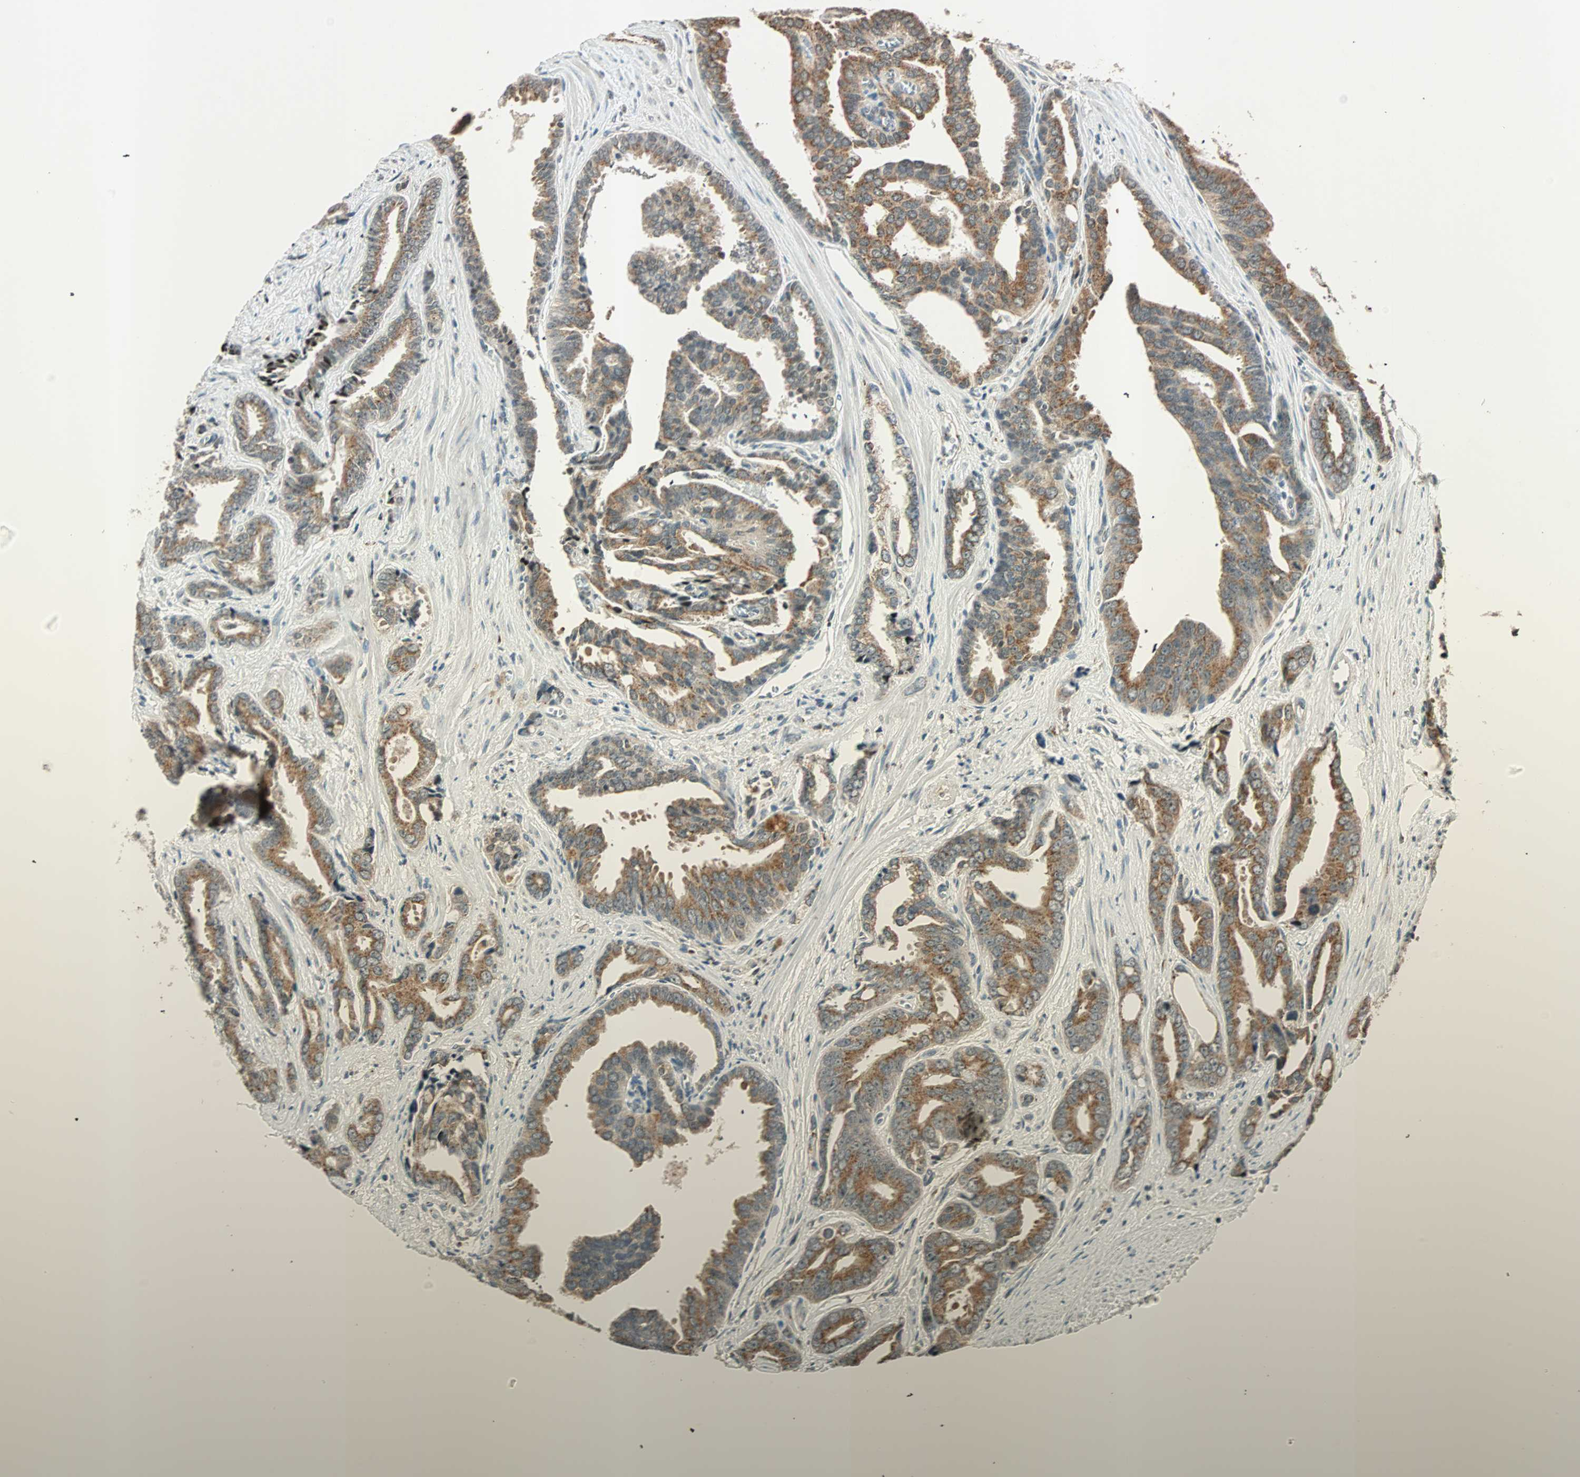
{"staining": {"intensity": "moderate", "quantity": ">75%", "location": "cytoplasmic/membranous"}, "tissue": "prostate cancer", "cell_type": "Tumor cells", "image_type": "cancer", "snomed": [{"axis": "morphology", "description": "Adenocarcinoma, High grade"}, {"axis": "topography", "description": "Prostate"}], "caption": "Immunohistochemistry histopathology image of neoplastic tissue: high-grade adenocarcinoma (prostate) stained using immunohistochemistry exhibits medium levels of moderate protein expression localized specifically in the cytoplasmic/membranous of tumor cells, appearing as a cytoplasmic/membranous brown color.", "gene": "PRDM2", "patient": {"sex": "male", "age": 67}}